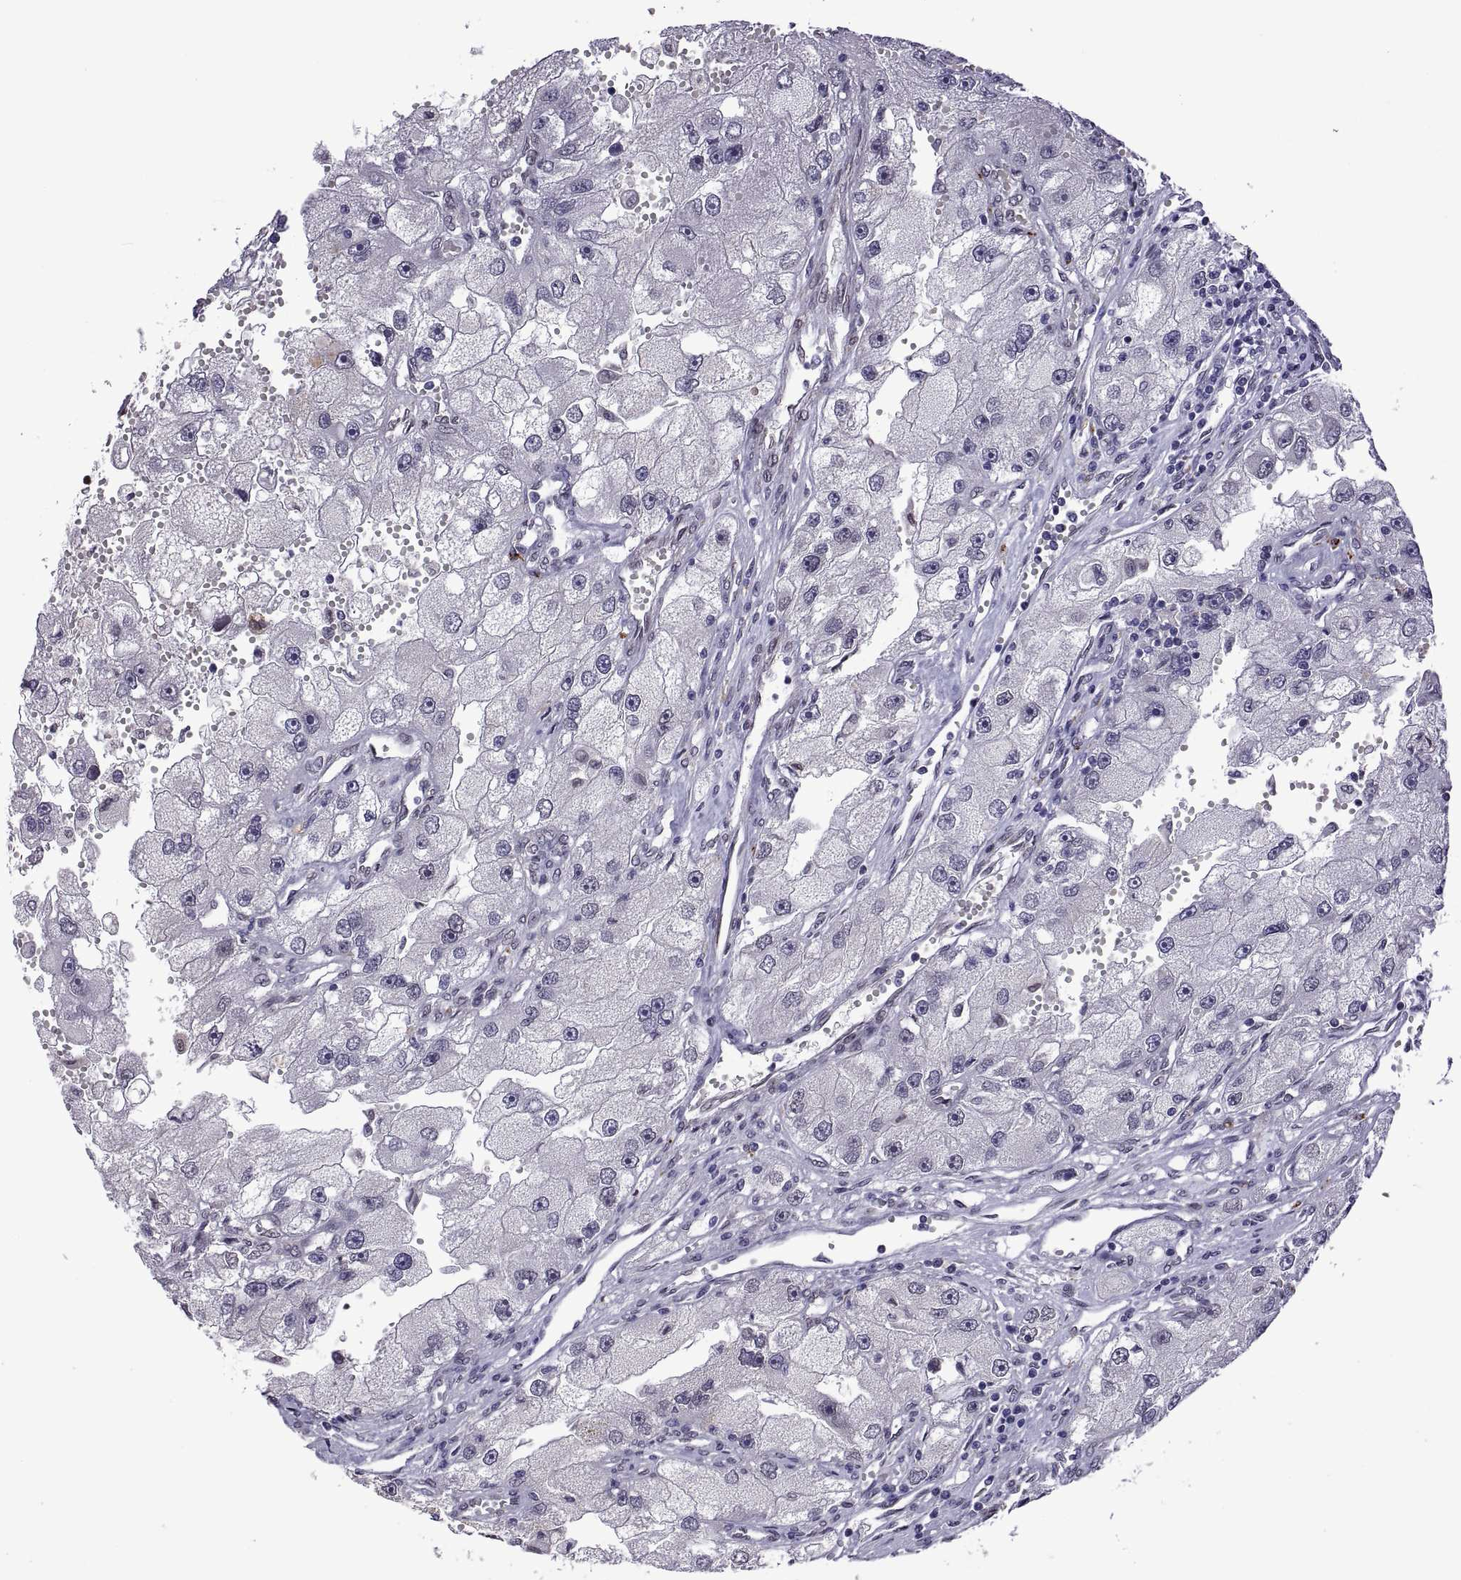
{"staining": {"intensity": "negative", "quantity": "none", "location": "none"}, "tissue": "renal cancer", "cell_type": "Tumor cells", "image_type": "cancer", "snomed": [{"axis": "morphology", "description": "Adenocarcinoma, NOS"}, {"axis": "topography", "description": "Kidney"}], "caption": "Histopathology image shows no significant protein positivity in tumor cells of adenocarcinoma (renal).", "gene": "NR4A1", "patient": {"sex": "male", "age": 63}}